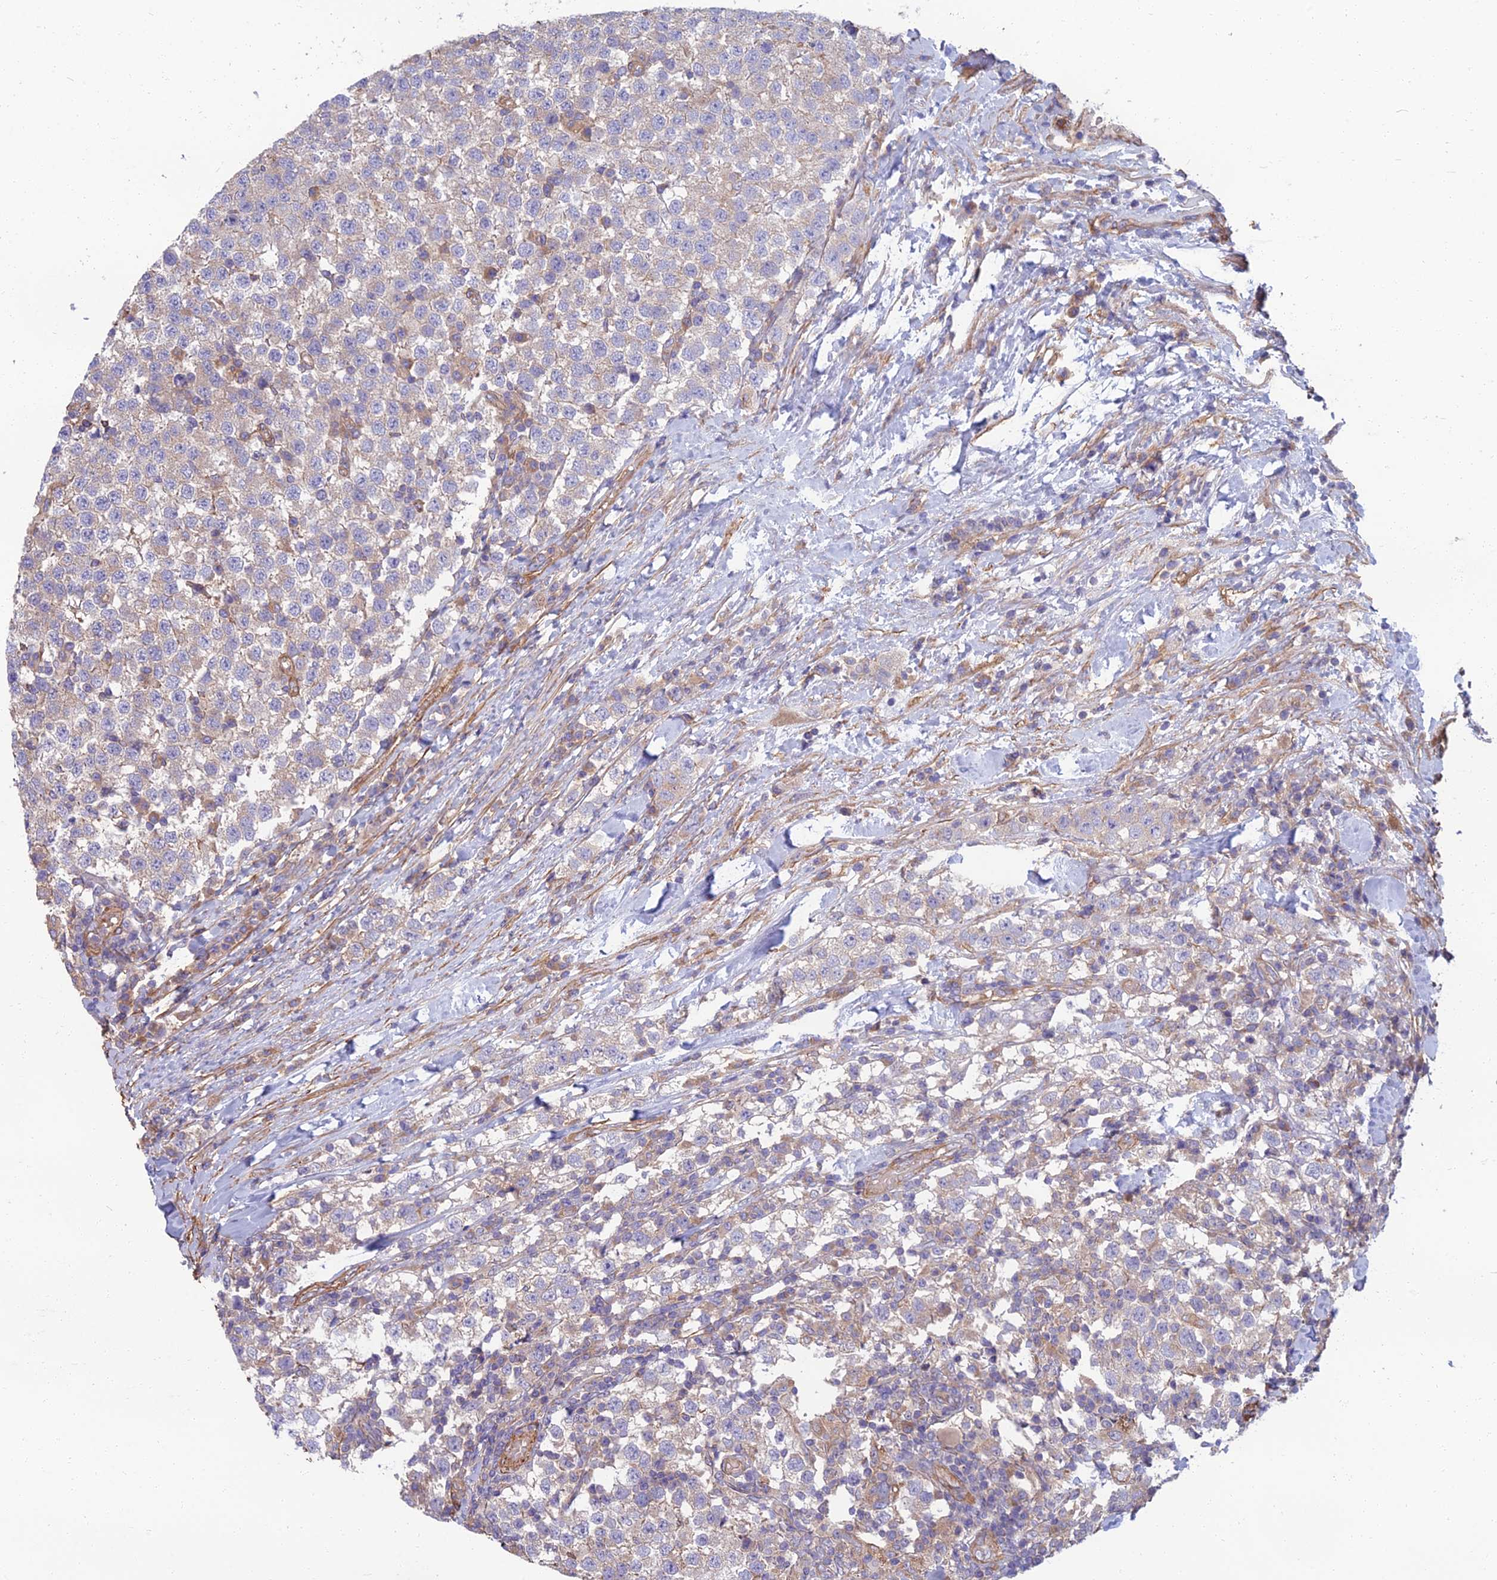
{"staining": {"intensity": "negative", "quantity": "none", "location": "none"}, "tissue": "testis cancer", "cell_type": "Tumor cells", "image_type": "cancer", "snomed": [{"axis": "morphology", "description": "Seminoma, NOS"}, {"axis": "topography", "description": "Testis"}], "caption": "A high-resolution histopathology image shows immunohistochemistry (IHC) staining of seminoma (testis), which shows no significant positivity in tumor cells.", "gene": "WDR24", "patient": {"sex": "male", "age": 34}}